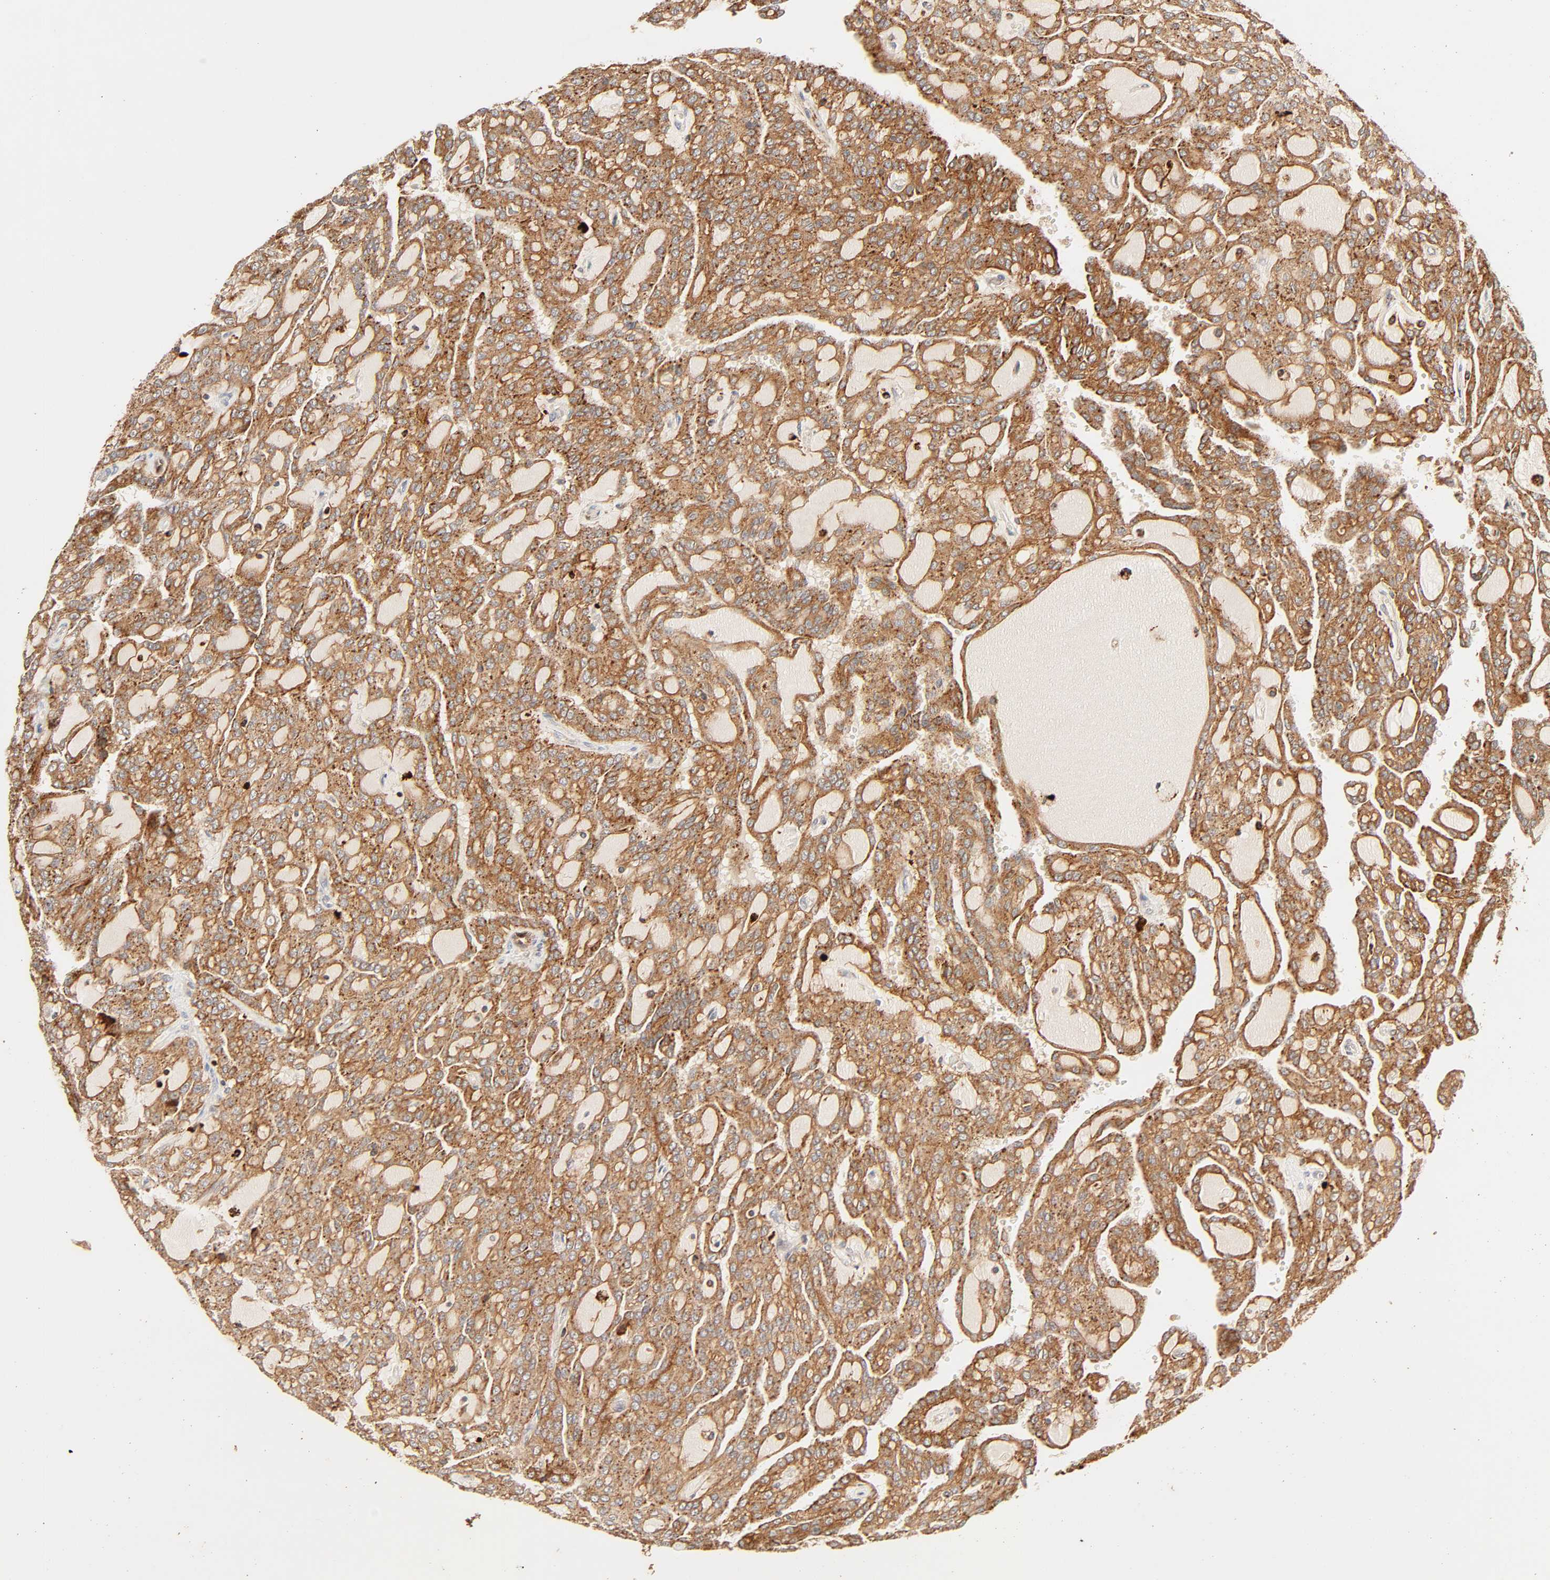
{"staining": {"intensity": "moderate", "quantity": ">75%", "location": "cytoplasmic/membranous"}, "tissue": "renal cancer", "cell_type": "Tumor cells", "image_type": "cancer", "snomed": [{"axis": "morphology", "description": "Adenocarcinoma, NOS"}, {"axis": "topography", "description": "Kidney"}], "caption": "DAB (3,3'-diaminobenzidine) immunohistochemical staining of human renal adenocarcinoma displays moderate cytoplasmic/membranous protein staining in approximately >75% of tumor cells.", "gene": "MAPK6", "patient": {"sex": "male", "age": 63}}